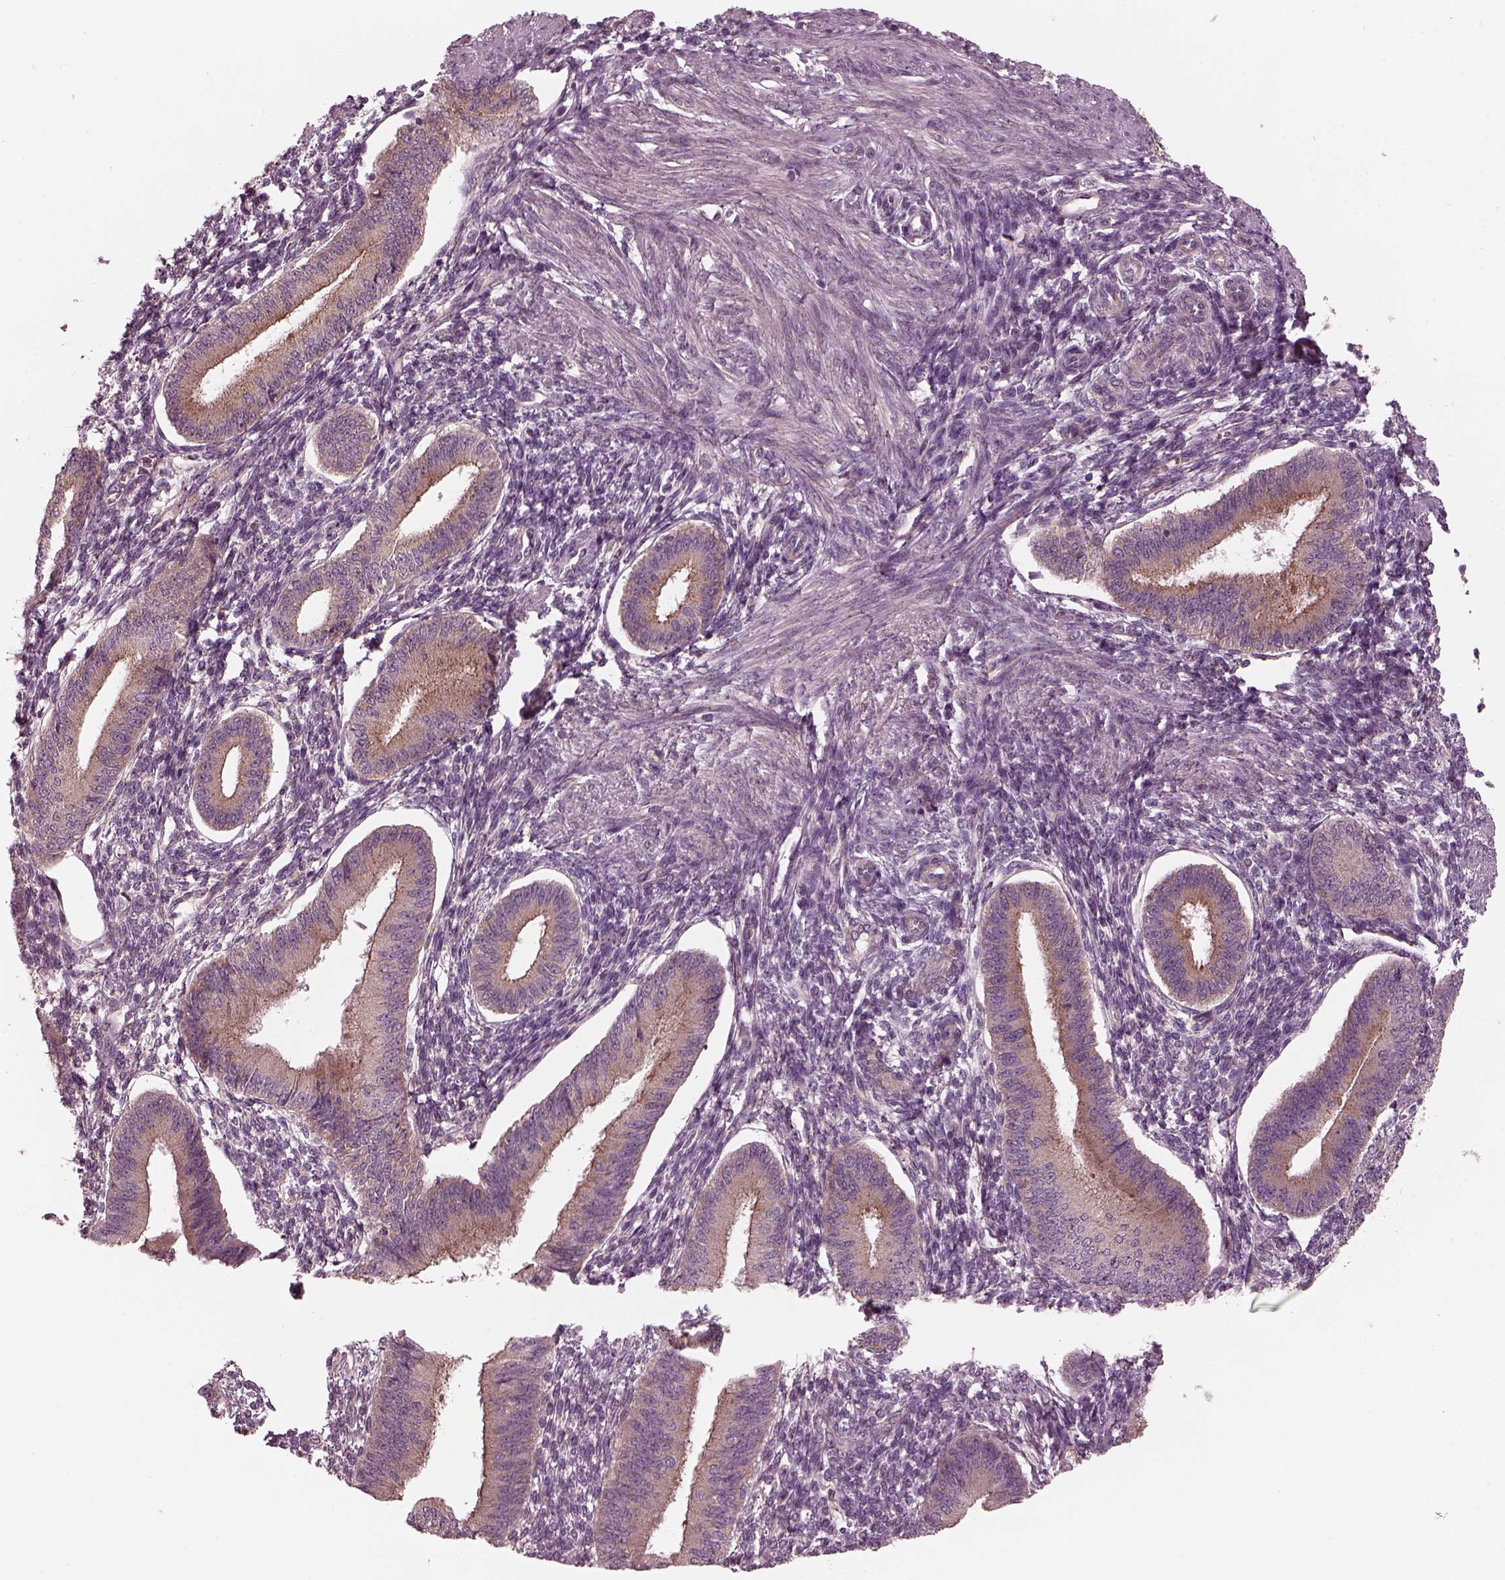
{"staining": {"intensity": "negative", "quantity": "none", "location": "none"}, "tissue": "endometrium", "cell_type": "Cells in endometrial stroma", "image_type": "normal", "snomed": [{"axis": "morphology", "description": "Normal tissue, NOS"}, {"axis": "topography", "description": "Endometrium"}], "caption": "A high-resolution micrograph shows immunohistochemistry (IHC) staining of normal endometrium, which demonstrates no significant expression in cells in endometrial stroma.", "gene": "TUBG1", "patient": {"sex": "female", "age": 39}}